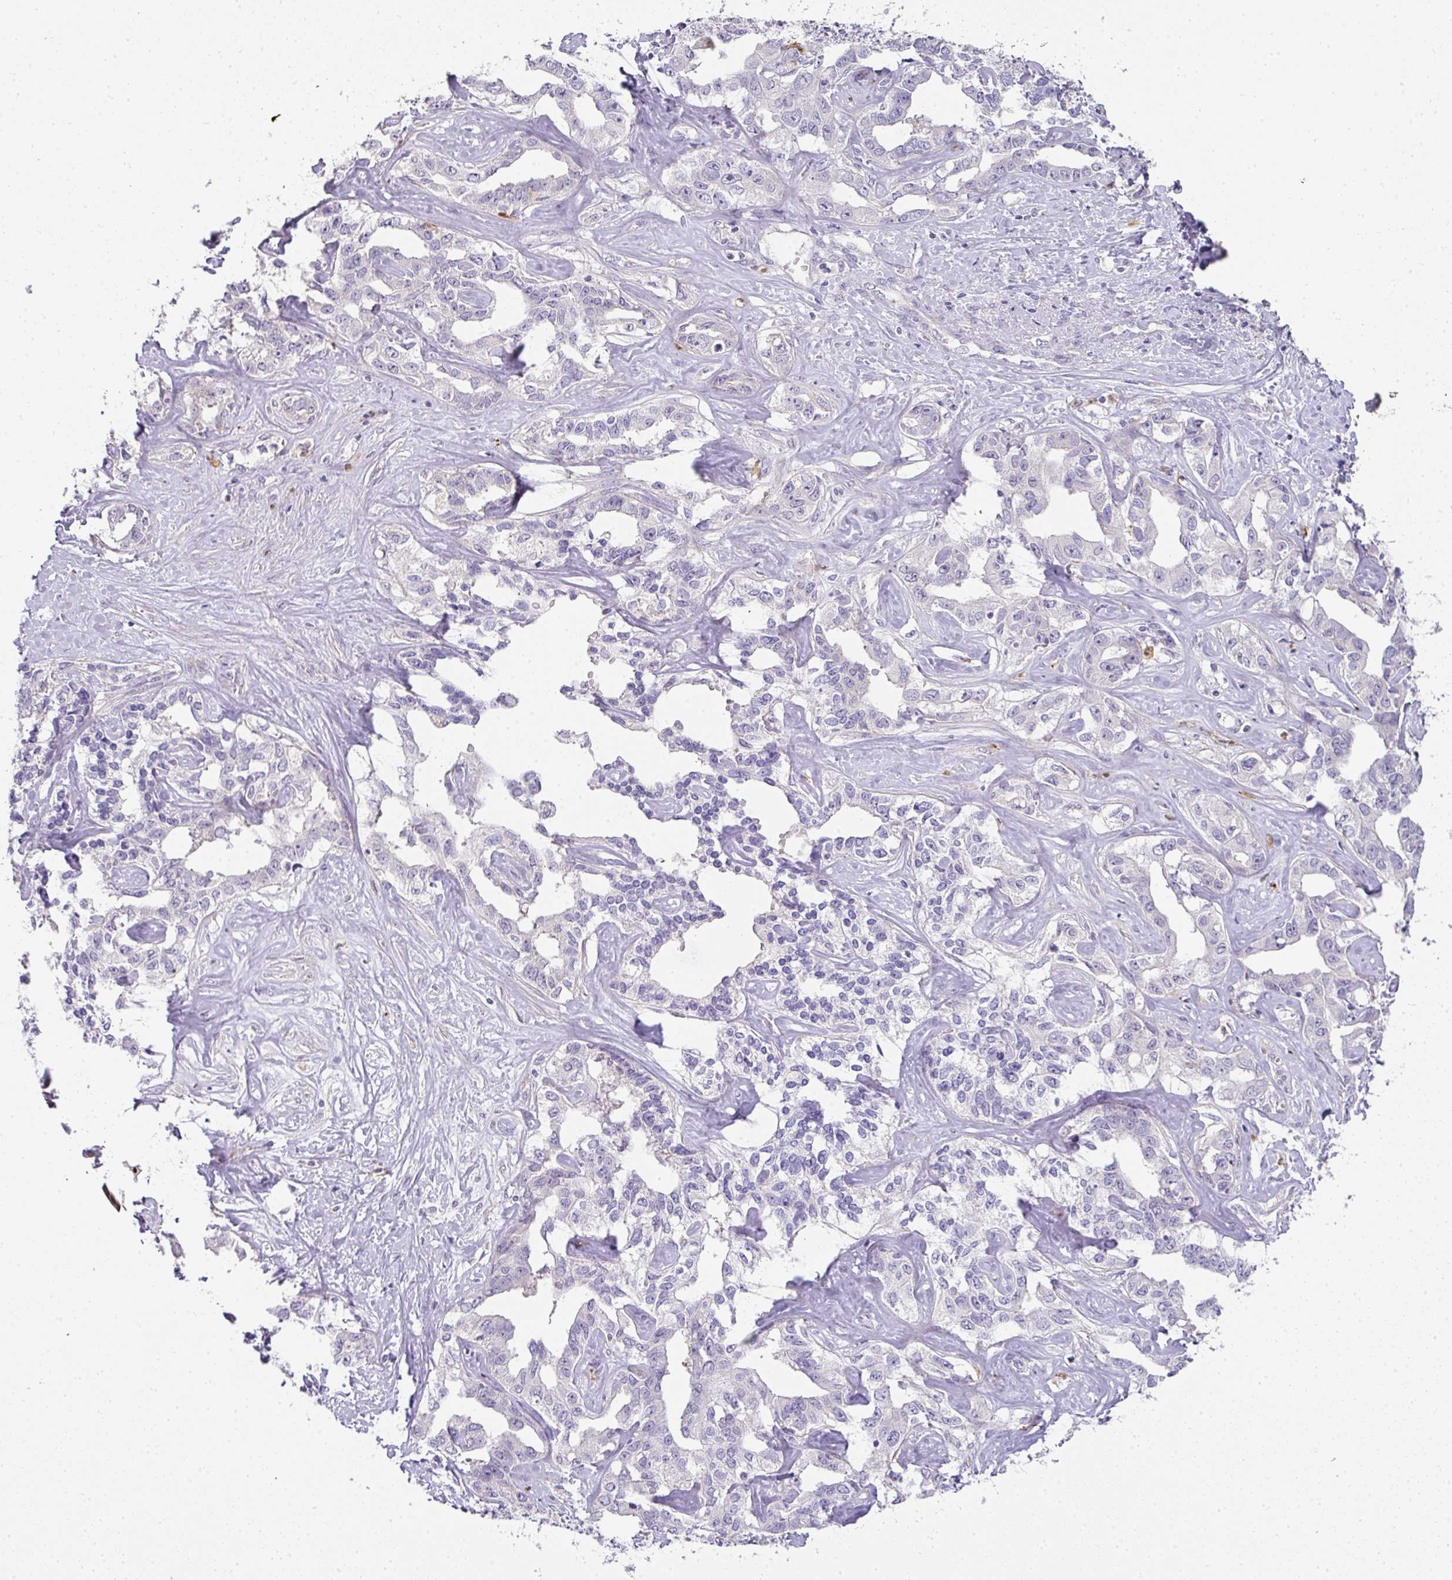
{"staining": {"intensity": "negative", "quantity": "none", "location": "none"}, "tissue": "liver cancer", "cell_type": "Tumor cells", "image_type": "cancer", "snomed": [{"axis": "morphology", "description": "Cholangiocarcinoma"}, {"axis": "topography", "description": "Liver"}], "caption": "Human liver cancer (cholangiocarcinoma) stained for a protein using IHC exhibits no positivity in tumor cells.", "gene": "HHEX", "patient": {"sex": "male", "age": 59}}